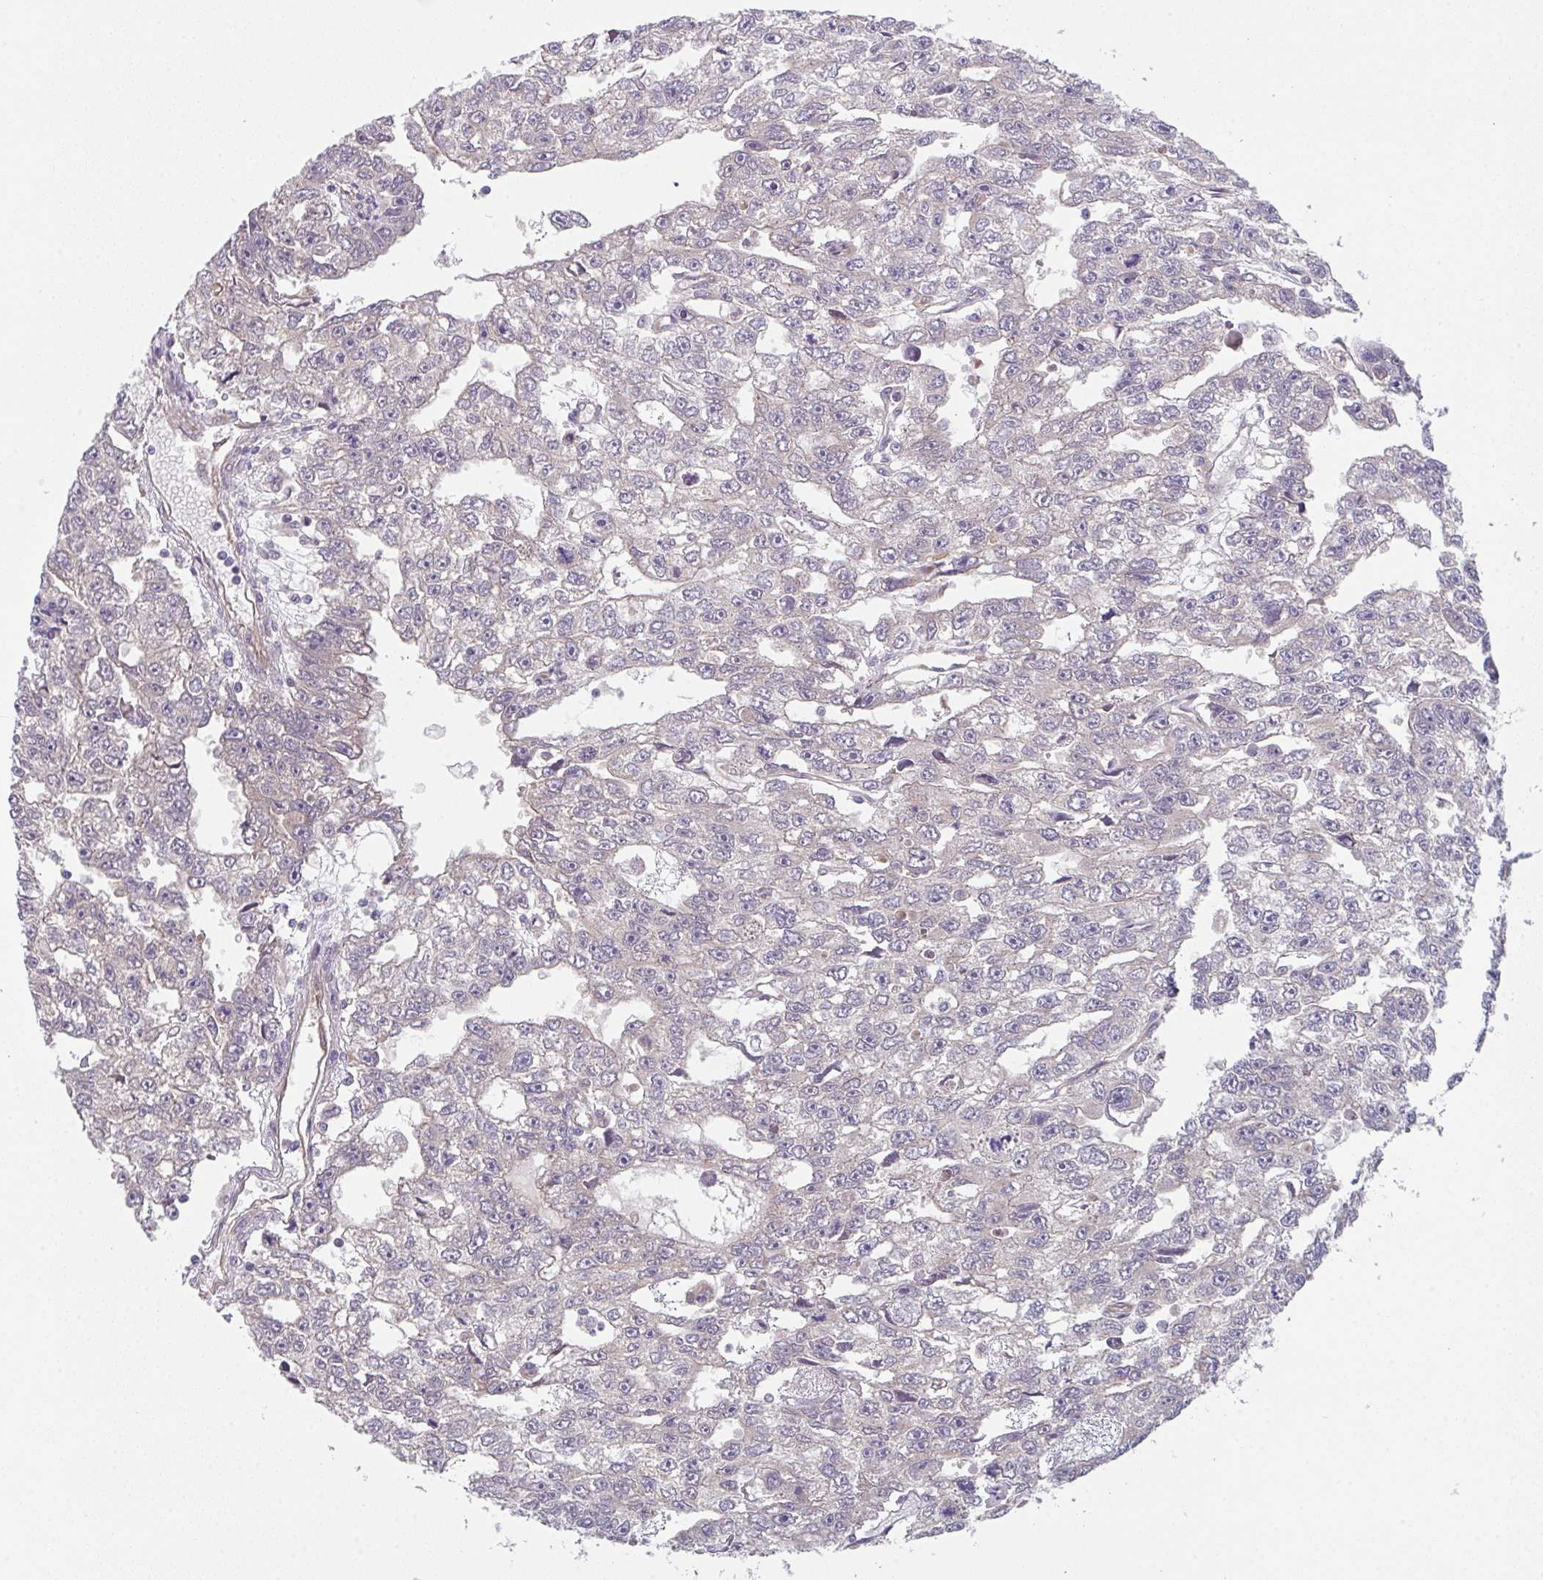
{"staining": {"intensity": "negative", "quantity": "none", "location": "none"}, "tissue": "testis cancer", "cell_type": "Tumor cells", "image_type": "cancer", "snomed": [{"axis": "morphology", "description": "Carcinoma, Embryonal, NOS"}, {"axis": "topography", "description": "Testis"}], "caption": "High power microscopy histopathology image of an immunohistochemistry image of testis cancer, revealing no significant expression in tumor cells.", "gene": "TSPAN31", "patient": {"sex": "male", "age": 20}}